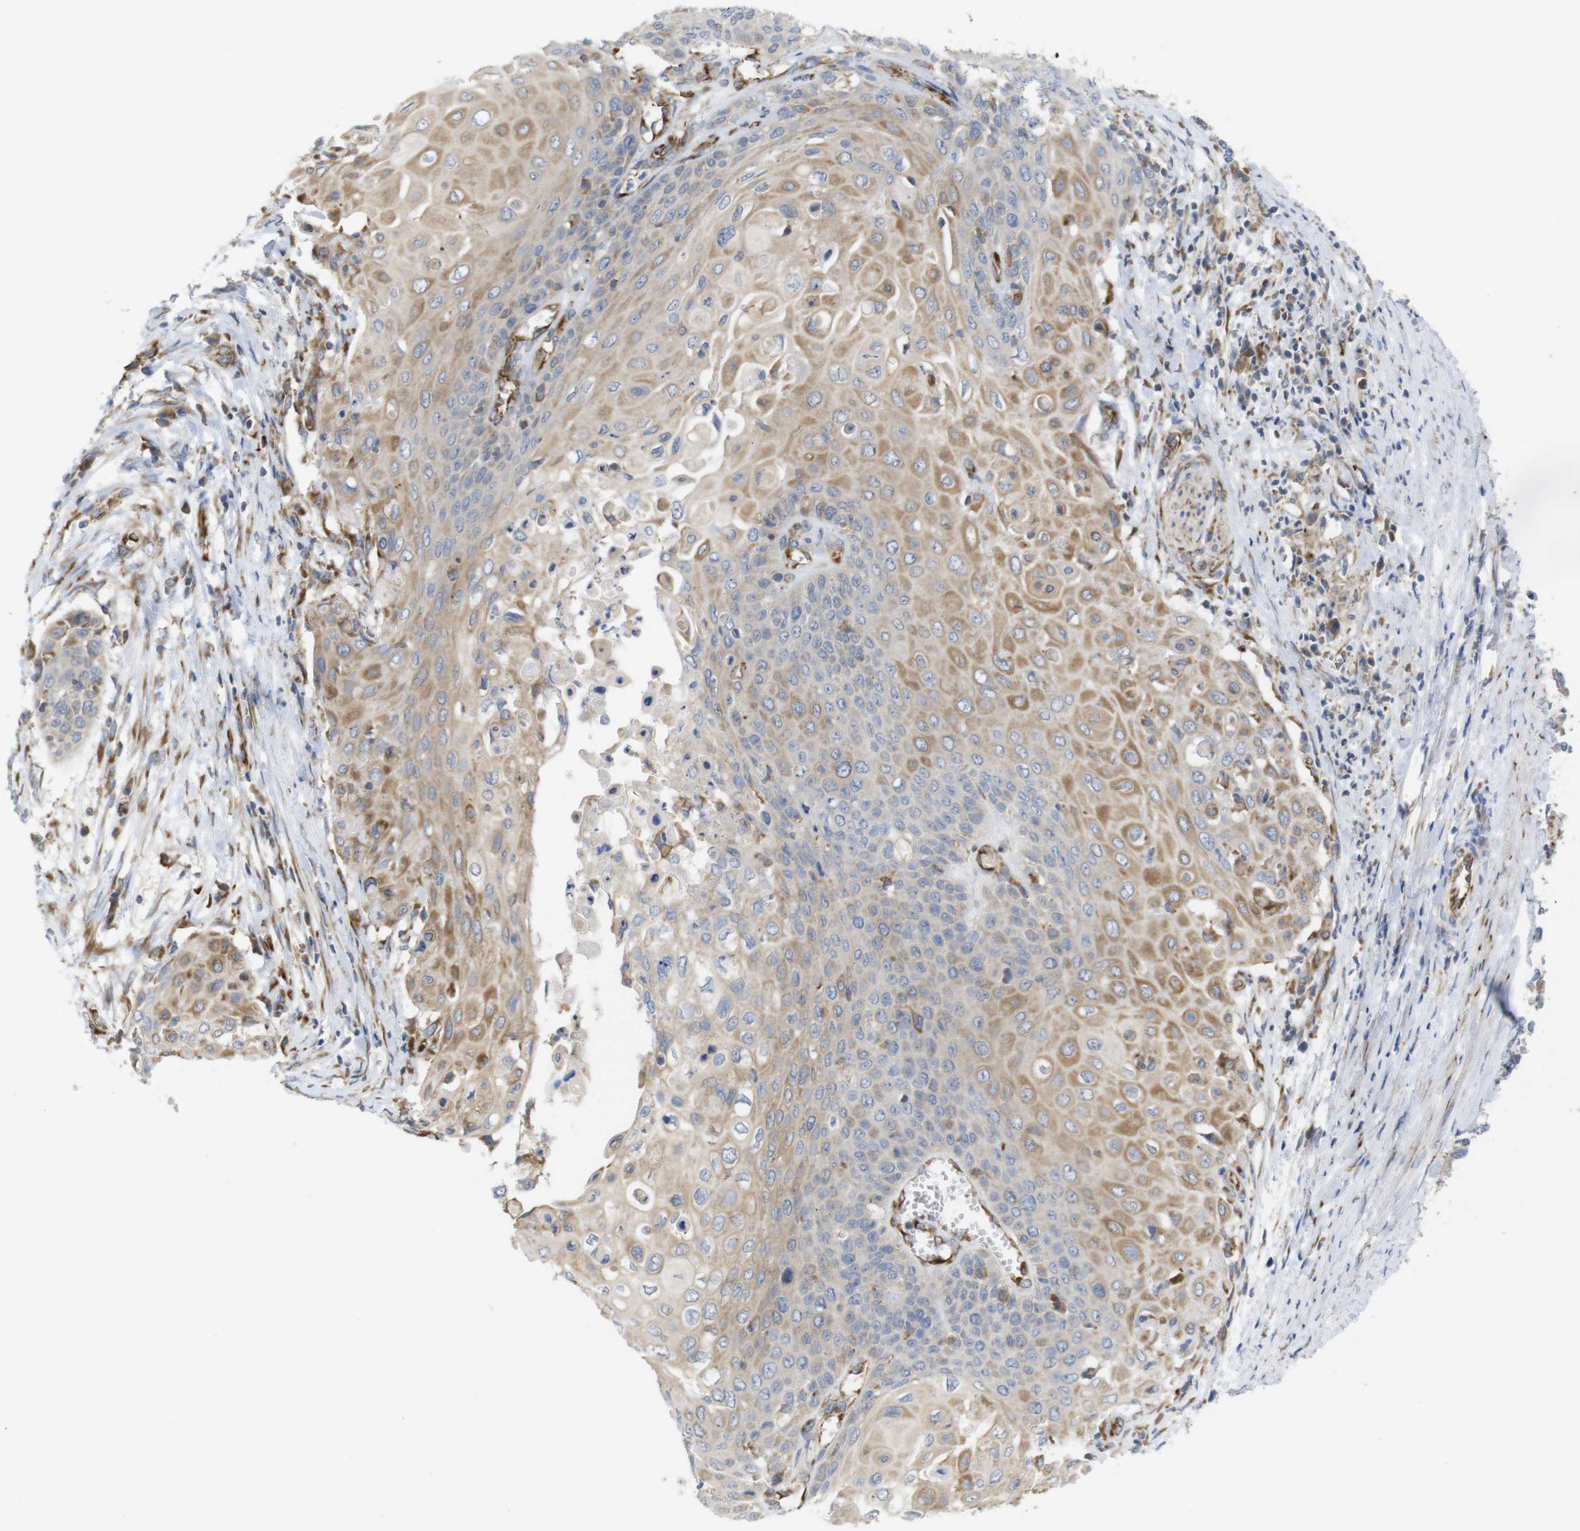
{"staining": {"intensity": "moderate", "quantity": "25%-75%", "location": "cytoplasmic/membranous"}, "tissue": "cervical cancer", "cell_type": "Tumor cells", "image_type": "cancer", "snomed": [{"axis": "morphology", "description": "Squamous cell carcinoma, NOS"}, {"axis": "topography", "description": "Cervix"}], "caption": "Brown immunohistochemical staining in squamous cell carcinoma (cervical) exhibits moderate cytoplasmic/membranous expression in about 25%-75% of tumor cells.", "gene": "PCNX2", "patient": {"sex": "female", "age": 39}}